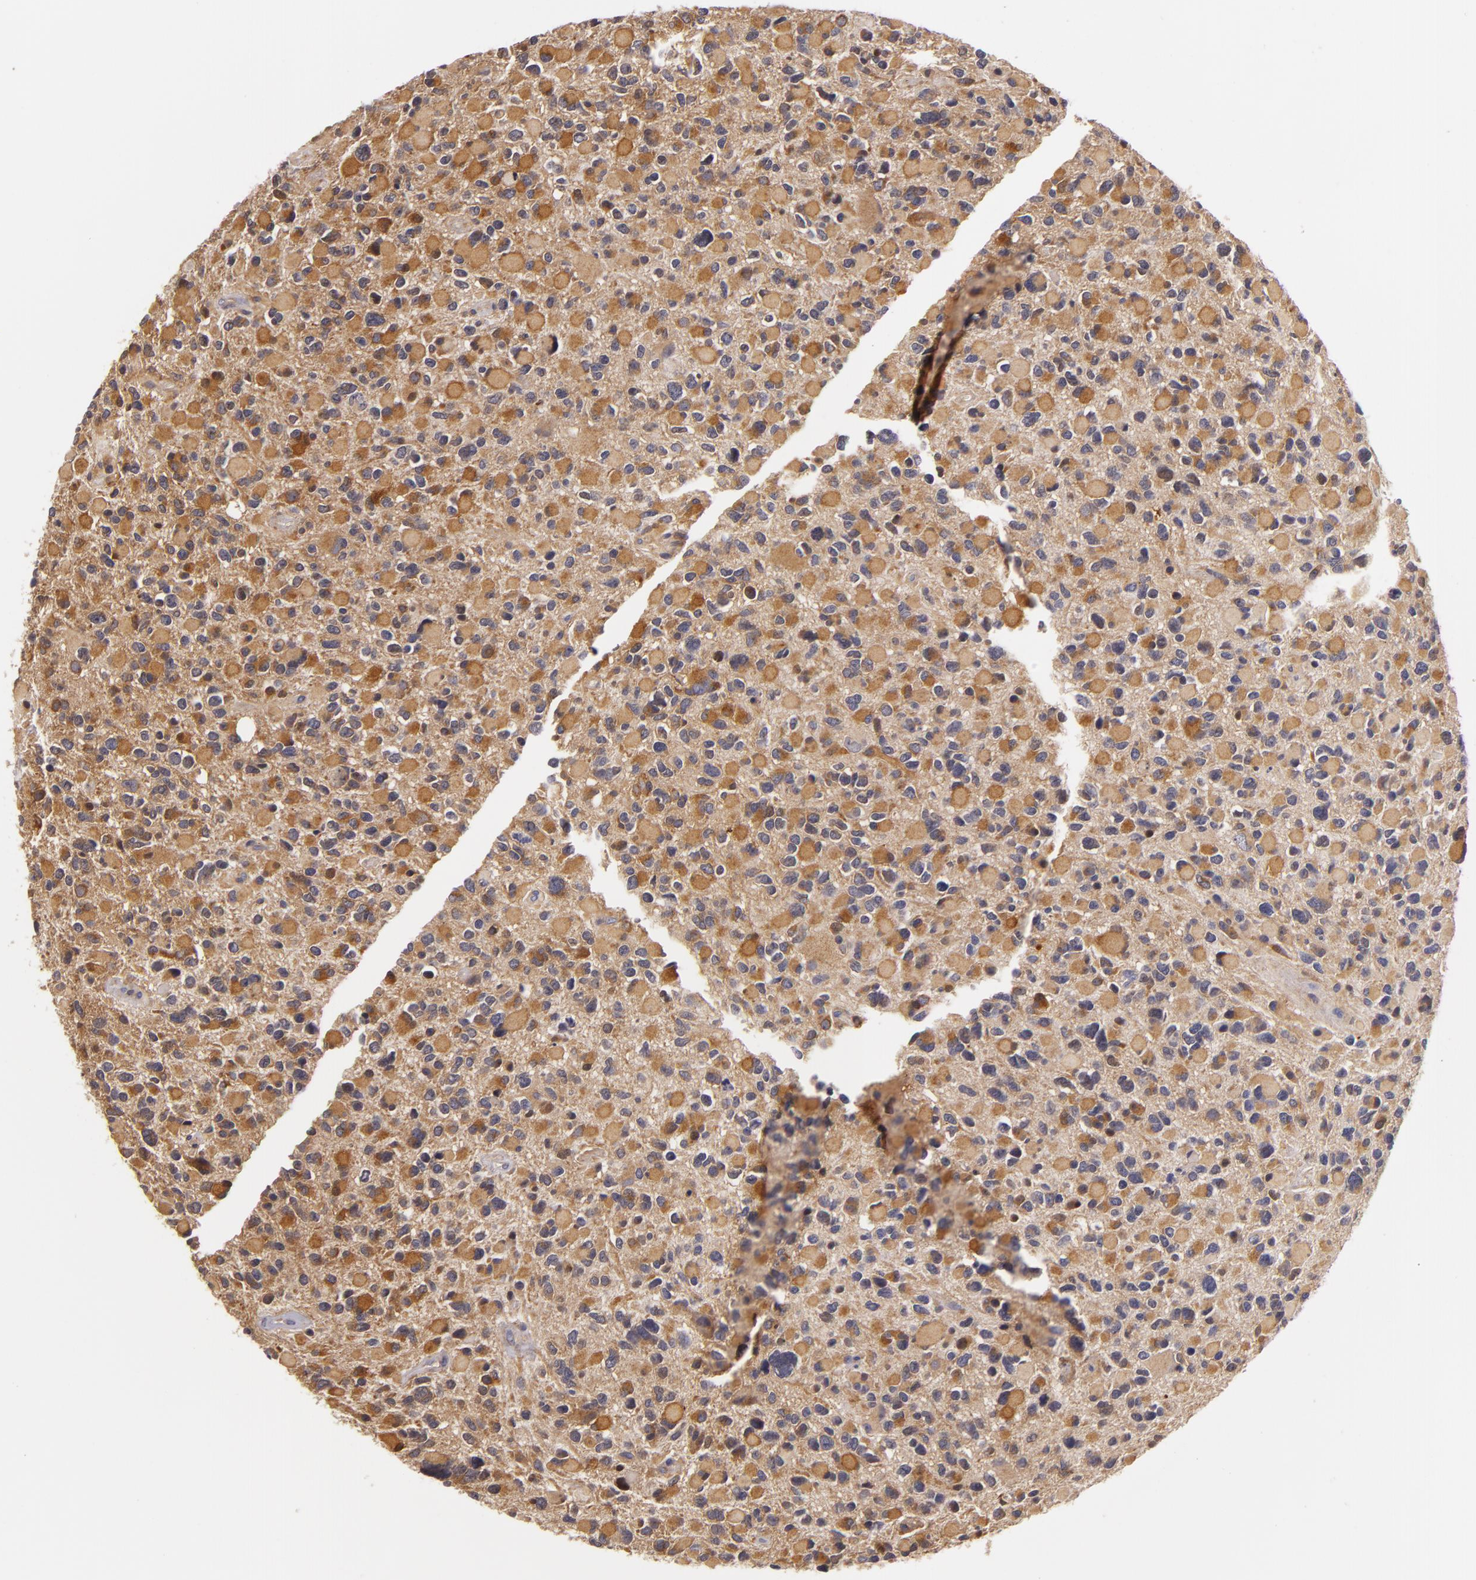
{"staining": {"intensity": "moderate", "quantity": ">75%", "location": "cytoplasmic/membranous"}, "tissue": "glioma", "cell_type": "Tumor cells", "image_type": "cancer", "snomed": [{"axis": "morphology", "description": "Glioma, malignant, High grade"}, {"axis": "topography", "description": "Brain"}], "caption": "A high-resolution photomicrograph shows IHC staining of malignant high-grade glioma, which demonstrates moderate cytoplasmic/membranous positivity in about >75% of tumor cells.", "gene": "TOM1", "patient": {"sex": "female", "age": 37}}